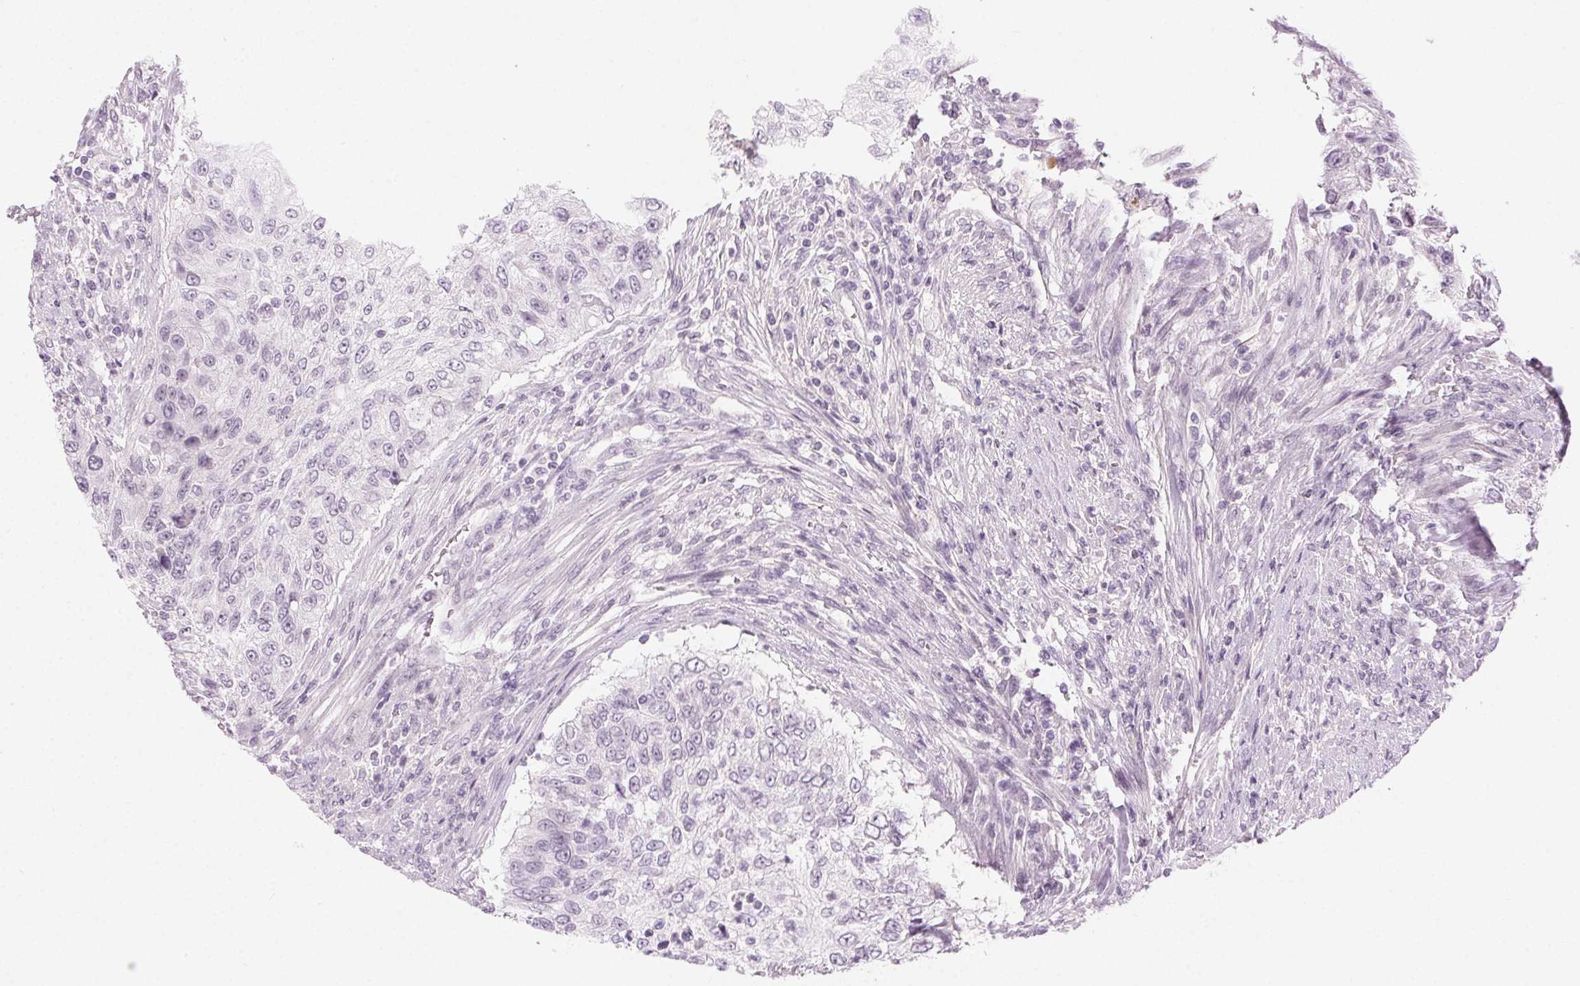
{"staining": {"intensity": "negative", "quantity": "none", "location": "none"}, "tissue": "urothelial cancer", "cell_type": "Tumor cells", "image_type": "cancer", "snomed": [{"axis": "morphology", "description": "Urothelial carcinoma, High grade"}, {"axis": "topography", "description": "Urinary bladder"}], "caption": "The image demonstrates no significant positivity in tumor cells of urothelial cancer.", "gene": "HSF5", "patient": {"sex": "female", "age": 60}}